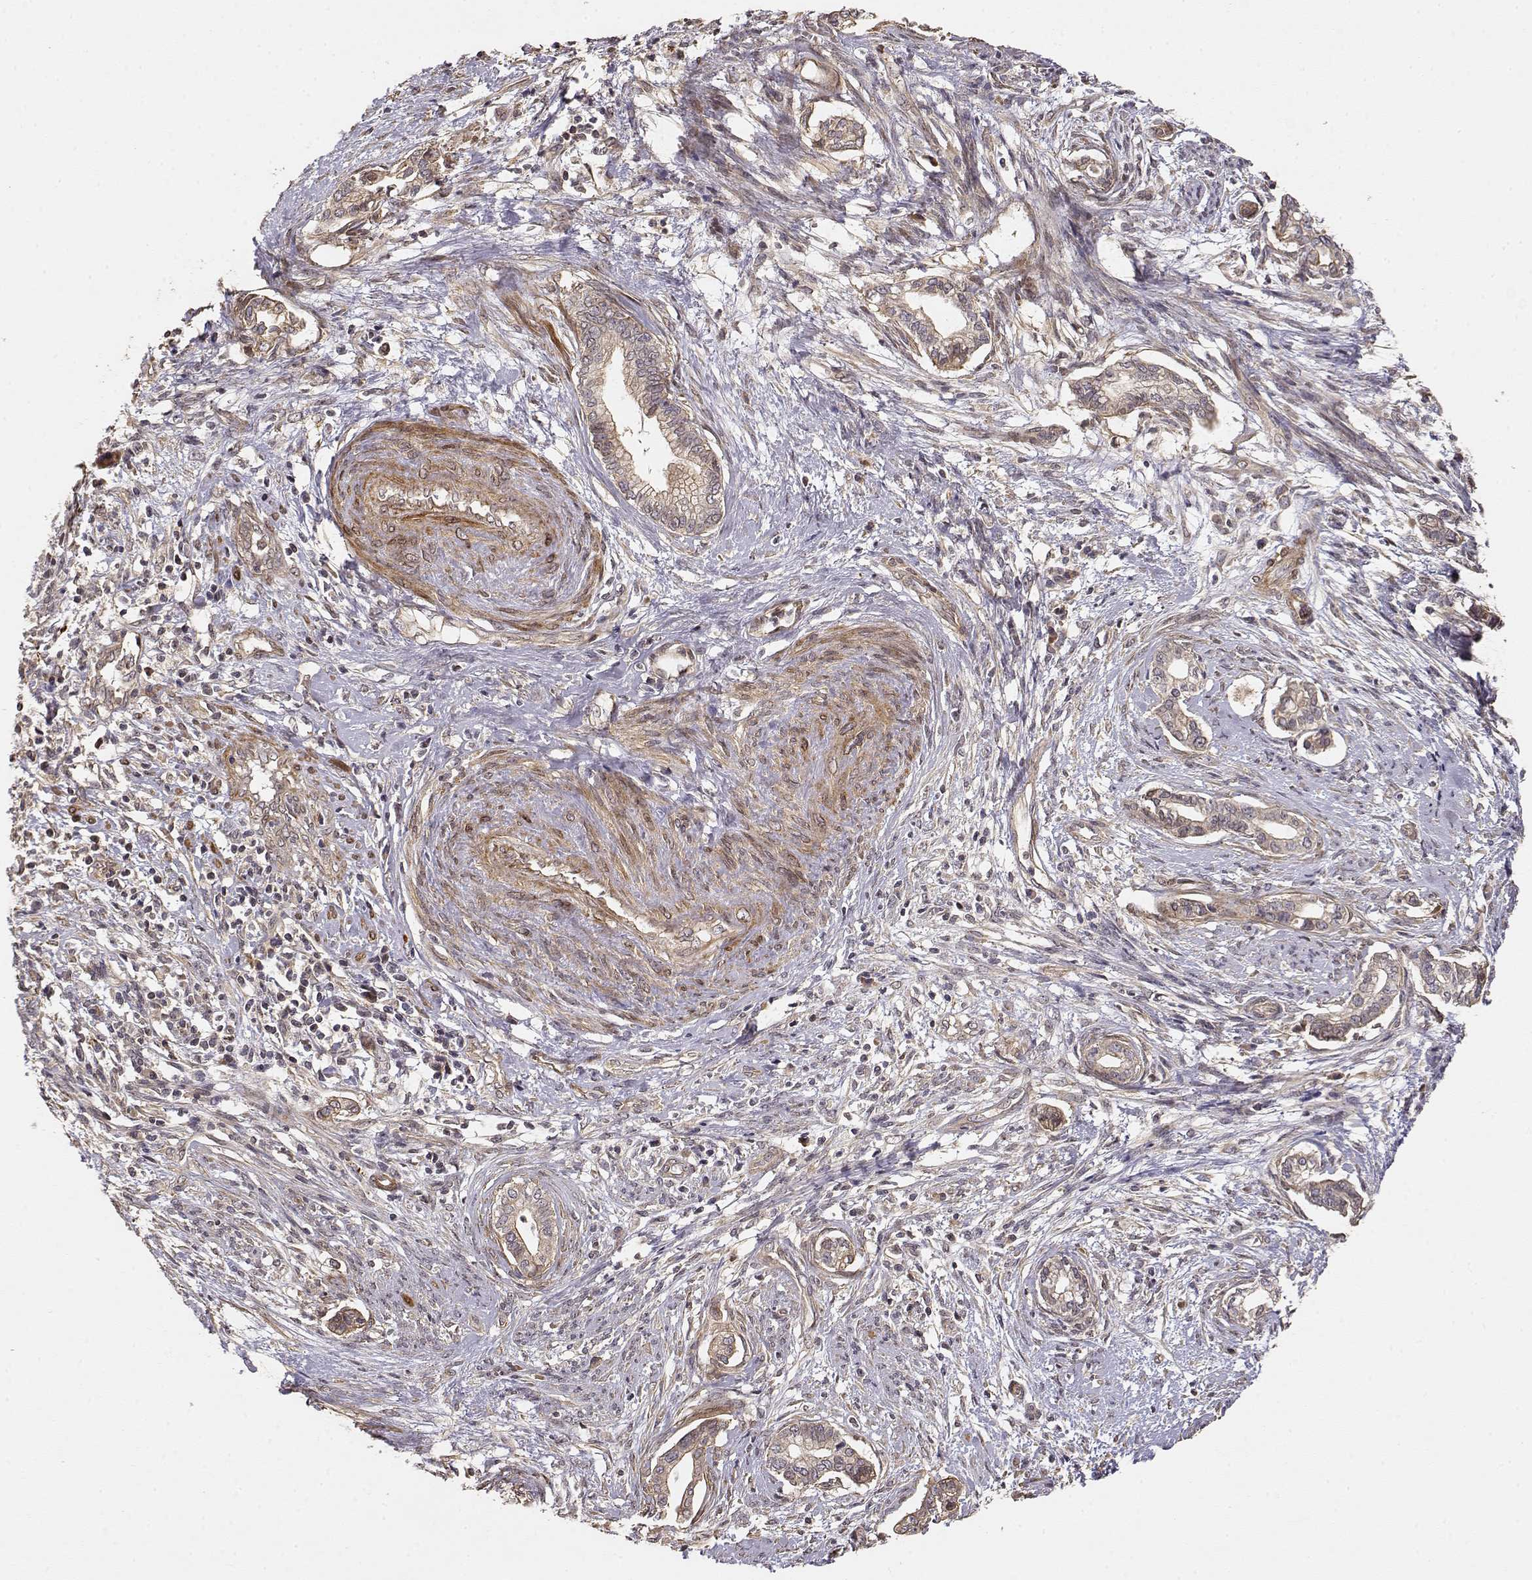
{"staining": {"intensity": "weak", "quantity": ">75%", "location": "cytoplasmic/membranous"}, "tissue": "cervical cancer", "cell_type": "Tumor cells", "image_type": "cancer", "snomed": [{"axis": "morphology", "description": "Adenocarcinoma, NOS"}, {"axis": "topography", "description": "Cervix"}], "caption": "IHC (DAB (3,3'-diaminobenzidine)) staining of adenocarcinoma (cervical) reveals weak cytoplasmic/membranous protein positivity in about >75% of tumor cells. The staining was performed using DAB (3,3'-diaminobenzidine) to visualize the protein expression in brown, while the nuclei were stained in blue with hematoxylin (Magnification: 20x).", "gene": "PICK1", "patient": {"sex": "female", "age": 62}}